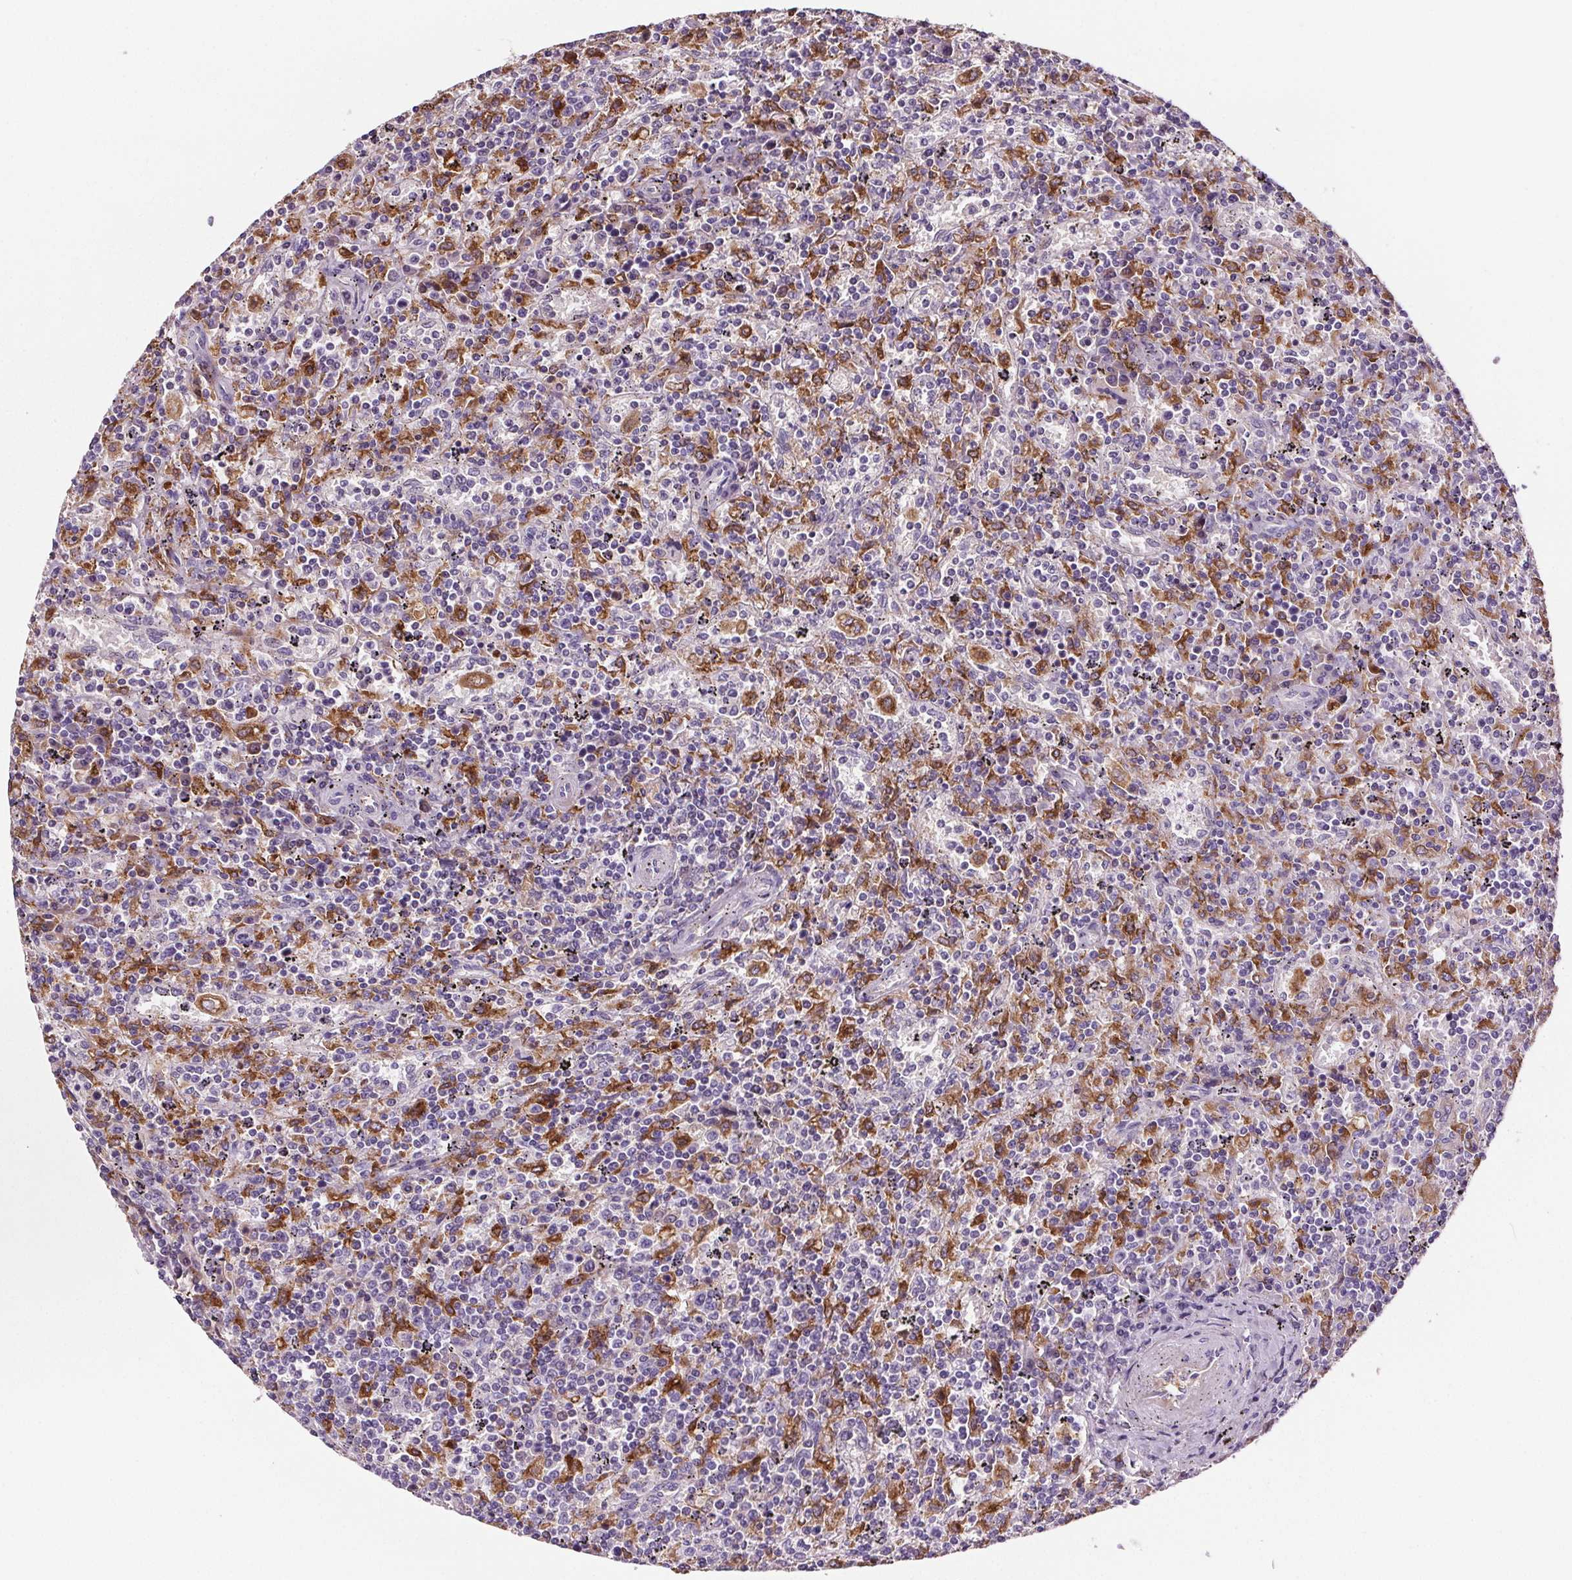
{"staining": {"intensity": "moderate", "quantity": "<25%", "location": "cytoplasmic/membranous"}, "tissue": "lymphoma", "cell_type": "Tumor cells", "image_type": "cancer", "snomed": [{"axis": "morphology", "description": "Malignant lymphoma, non-Hodgkin's type, Low grade"}, {"axis": "topography", "description": "Spleen"}], "caption": "High-magnification brightfield microscopy of low-grade malignant lymphoma, non-Hodgkin's type stained with DAB (brown) and counterstained with hematoxylin (blue). tumor cells exhibit moderate cytoplasmic/membranous expression is identified in about<25% of cells.", "gene": "CD5L", "patient": {"sex": "male", "age": 62}}